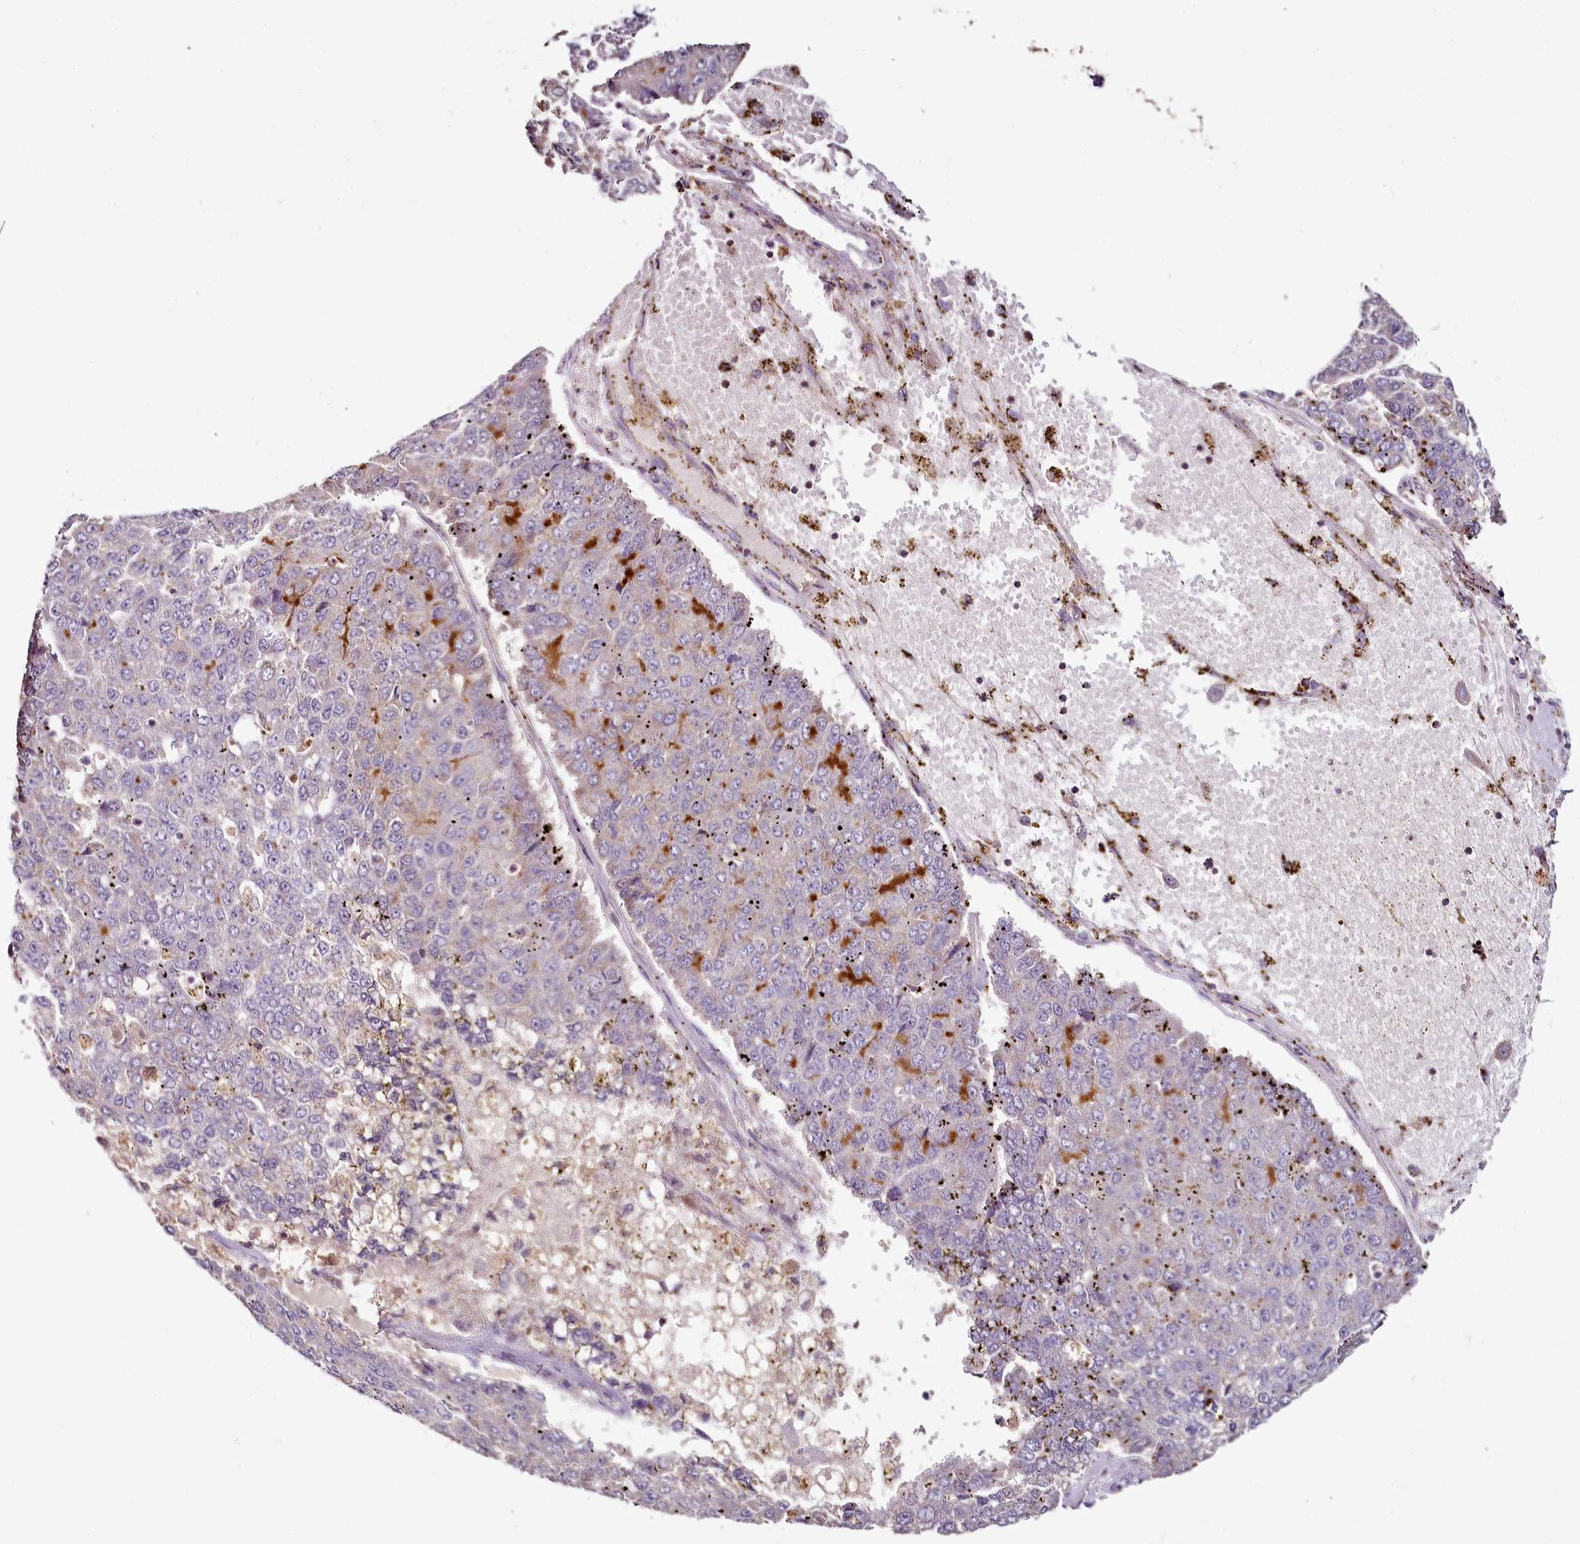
{"staining": {"intensity": "negative", "quantity": "none", "location": "none"}, "tissue": "pancreatic cancer", "cell_type": "Tumor cells", "image_type": "cancer", "snomed": [{"axis": "morphology", "description": "Adenocarcinoma, NOS"}, {"axis": "topography", "description": "Pancreas"}], "caption": "High magnification brightfield microscopy of pancreatic cancer stained with DAB (brown) and counterstained with hematoxylin (blue): tumor cells show no significant positivity.", "gene": "ACSS1", "patient": {"sex": "male", "age": 50}}